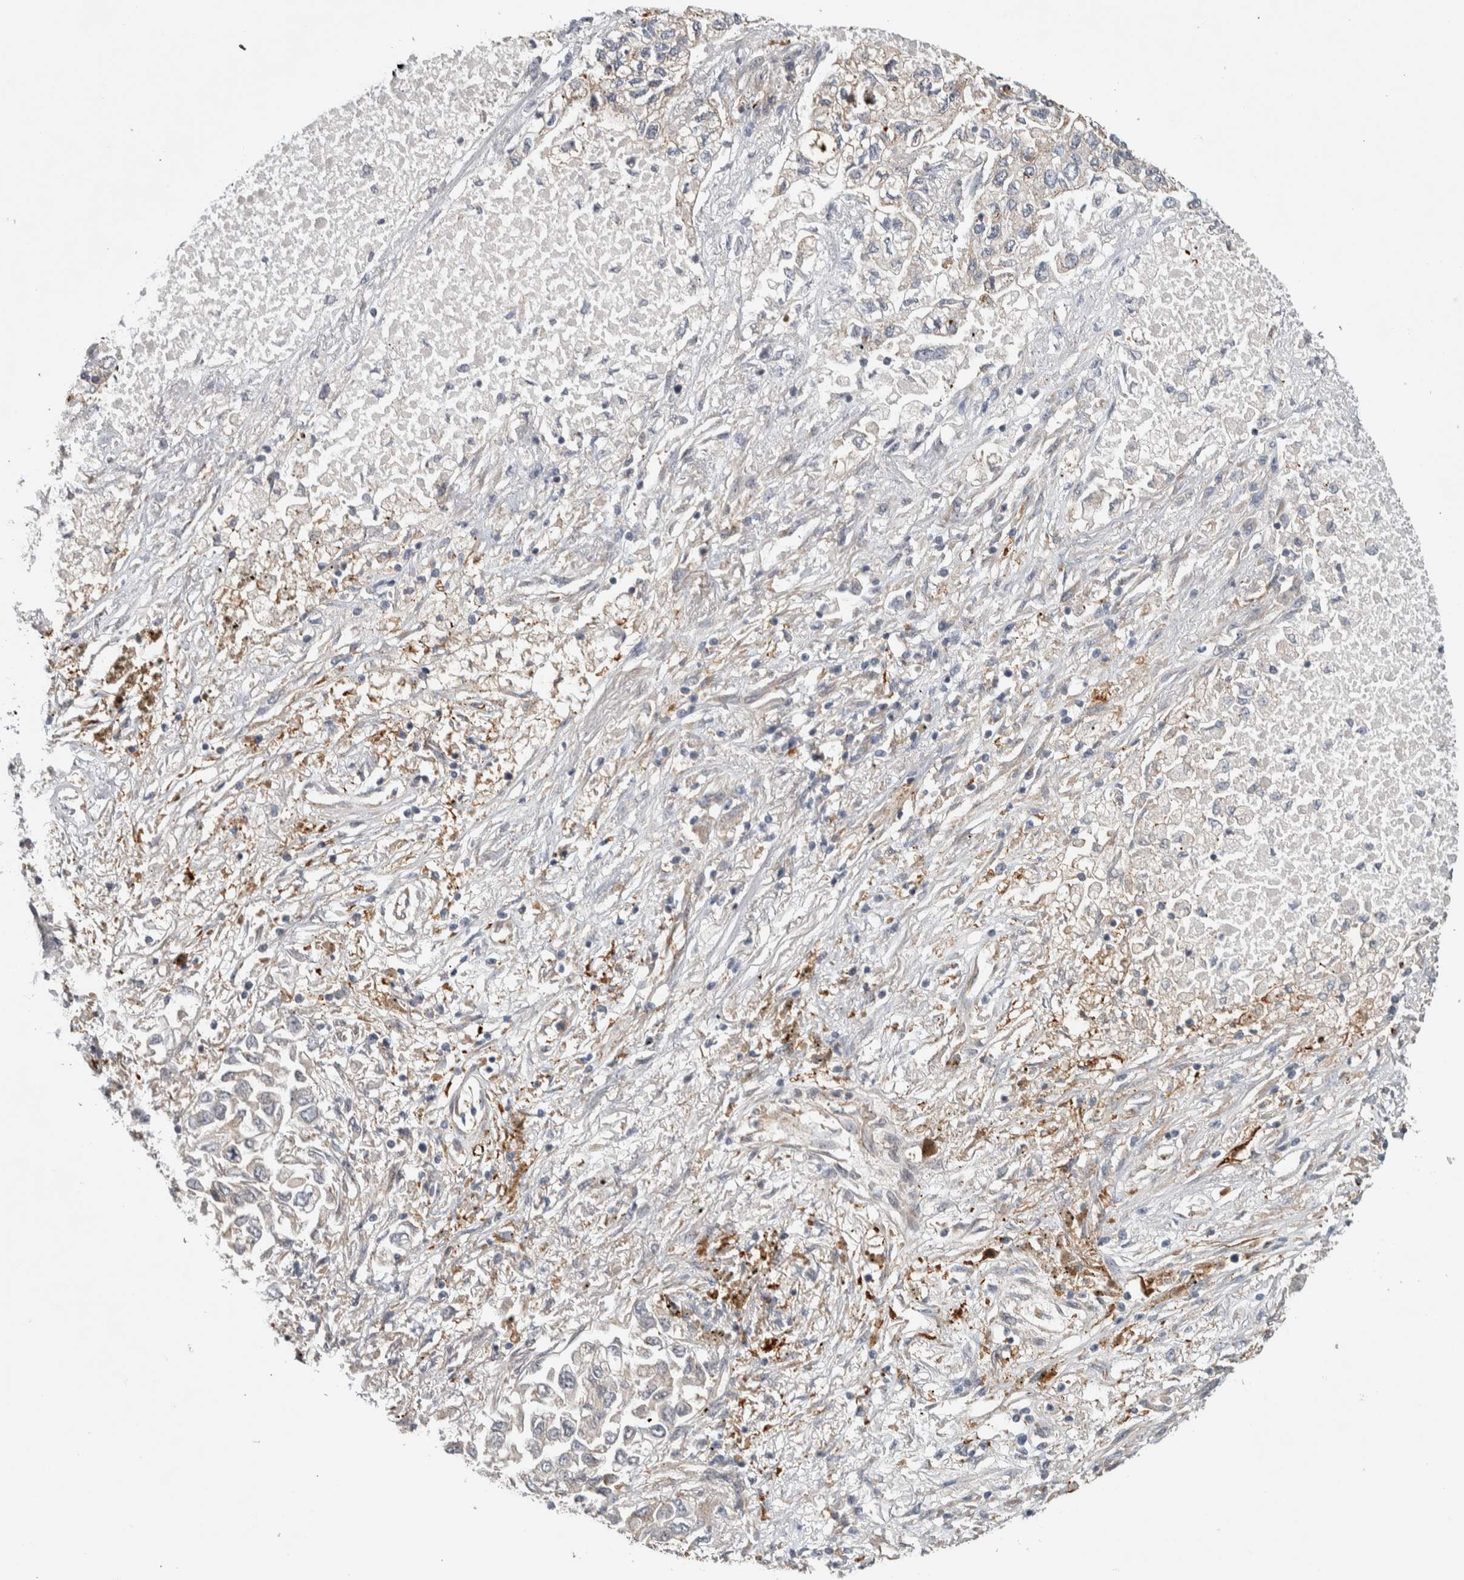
{"staining": {"intensity": "weak", "quantity": "<25%", "location": "cytoplasmic/membranous"}, "tissue": "lung cancer", "cell_type": "Tumor cells", "image_type": "cancer", "snomed": [{"axis": "morphology", "description": "Inflammation, NOS"}, {"axis": "morphology", "description": "Adenocarcinoma, NOS"}, {"axis": "topography", "description": "Lung"}], "caption": "The immunohistochemistry (IHC) micrograph has no significant expression in tumor cells of lung cancer tissue.", "gene": "TBC1D31", "patient": {"sex": "male", "age": 63}}